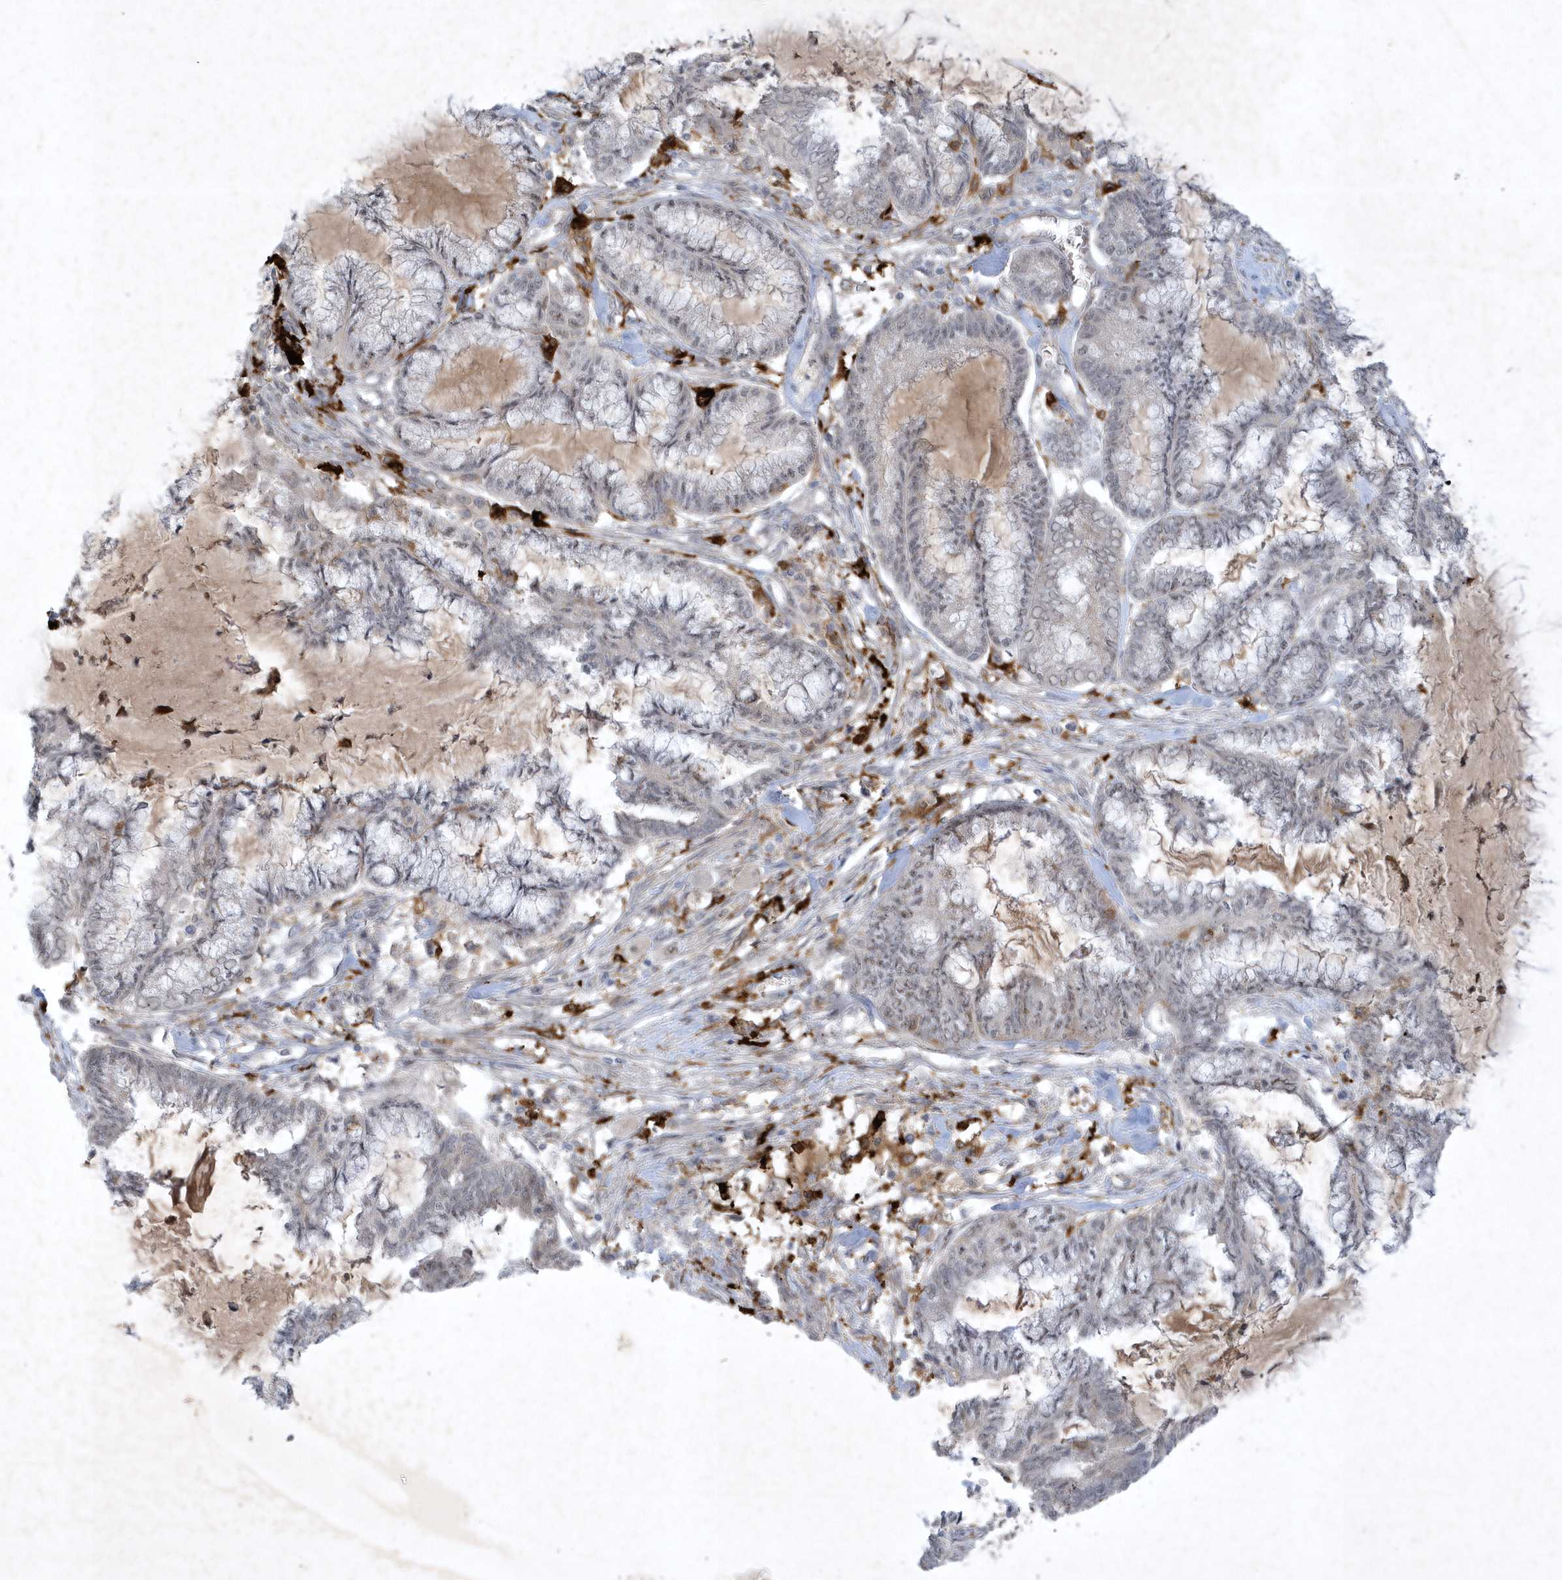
{"staining": {"intensity": "weak", "quantity": "<25%", "location": "nuclear"}, "tissue": "endometrial cancer", "cell_type": "Tumor cells", "image_type": "cancer", "snomed": [{"axis": "morphology", "description": "Adenocarcinoma, NOS"}, {"axis": "topography", "description": "Endometrium"}], "caption": "Tumor cells show no significant staining in endometrial cancer.", "gene": "THG1L", "patient": {"sex": "female", "age": 86}}